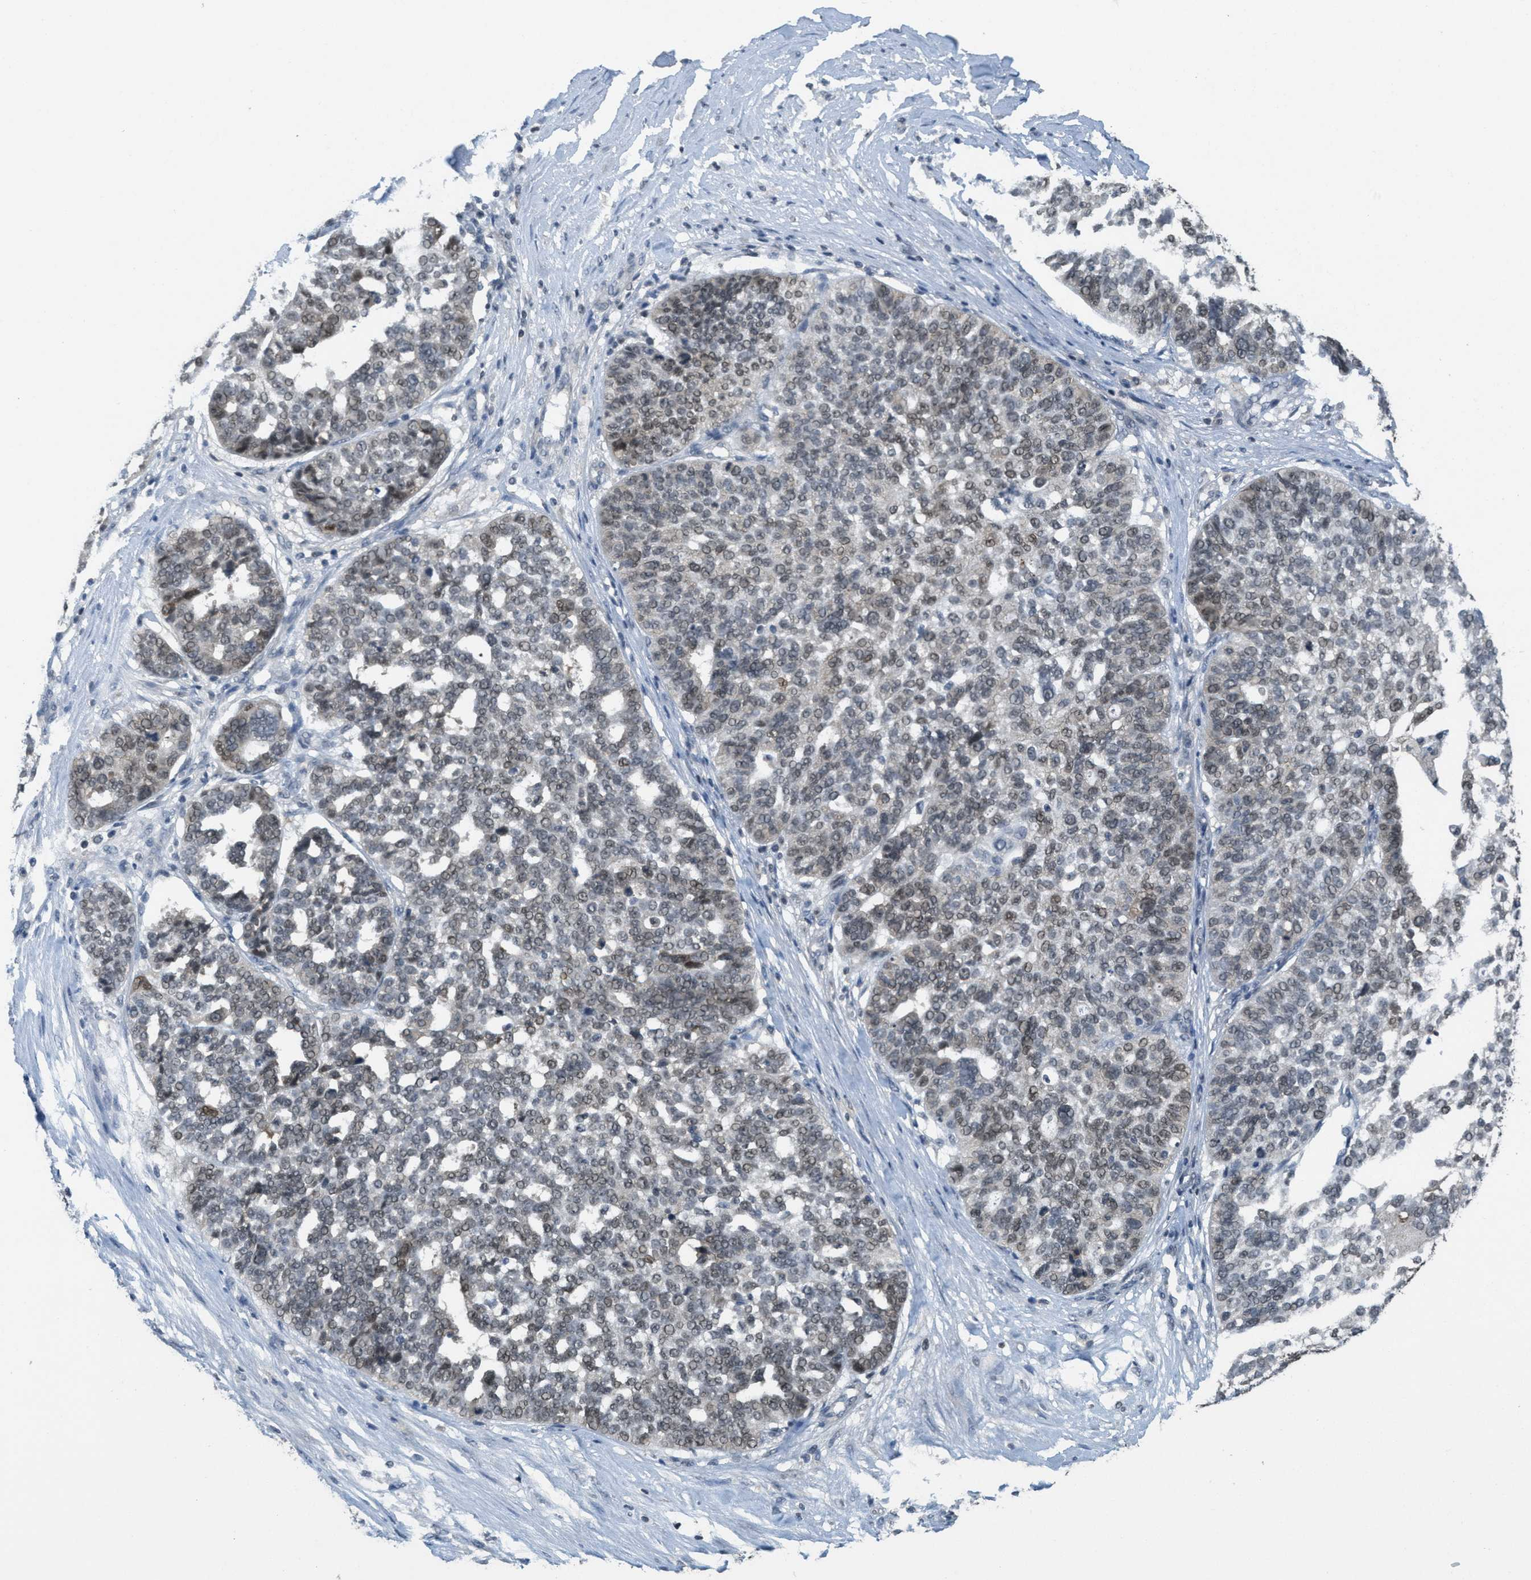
{"staining": {"intensity": "weak", "quantity": "25%-75%", "location": "nuclear"}, "tissue": "ovarian cancer", "cell_type": "Tumor cells", "image_type": "cancer", "snomed": [{"axis": "morphology", "description": "Cystadenocarcinoma, serous, NOS"}, {"axis": "topography", "description": "Ovary"}], "caption": "Protein analysis of ovarian serous cystadenocarcinoma tissue reveals weak nuclear staining in approximately 25%-75% of tumor cells. (Brightfield microscopy of DAB IHC at high magnification).", "gene": "DNAJB1", "patient": {"sex": "female", "age": 59}}